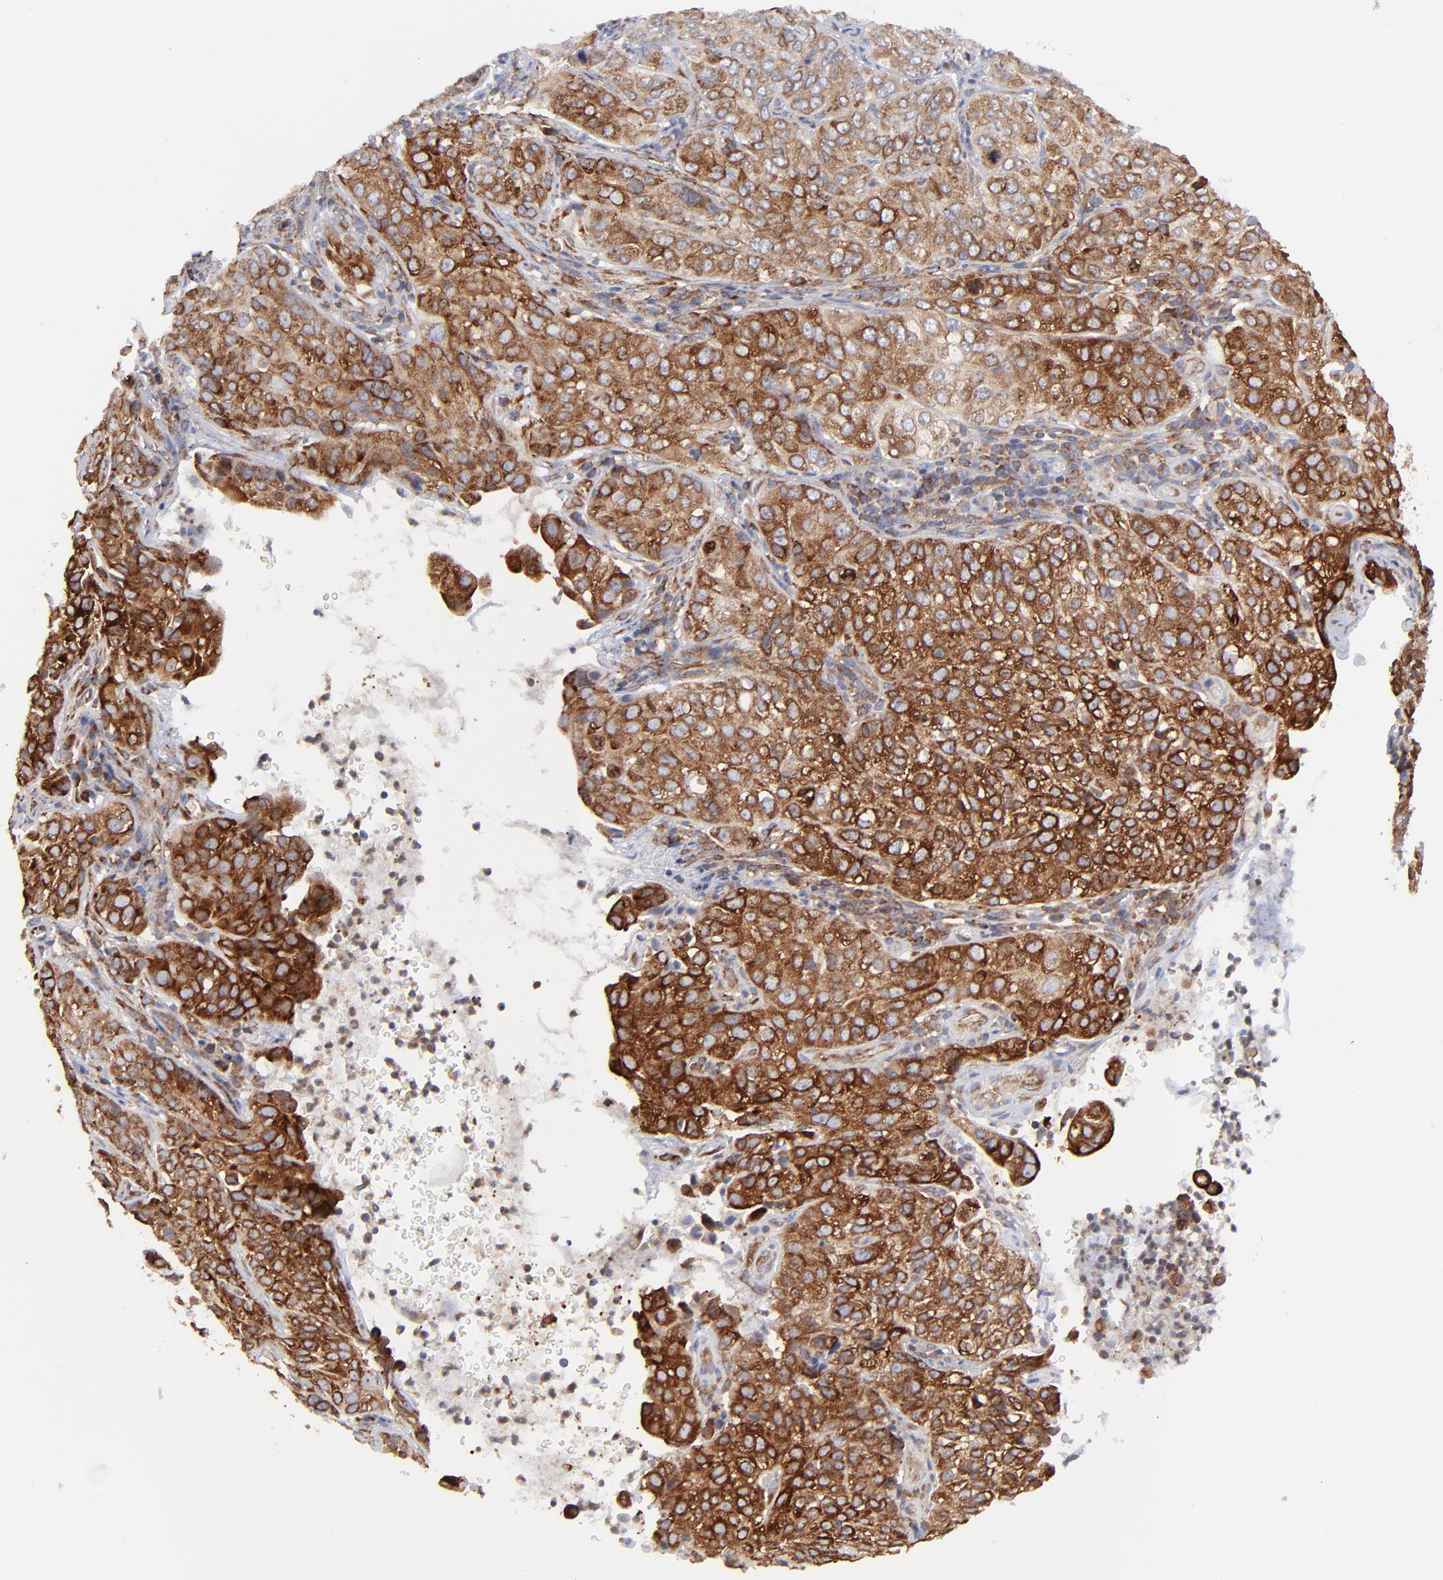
{"staining": {"intensity": "strong", "quantity": ">75%", "location": "cytoplasmic/membranous"}, "tissue": "cervical cancer", "cell_type": "Tumor cells", "image_type": "cancer", "snomed": [{"axis": "morphology", "description": "Squamous cell carcinoma, NOS"}, {"axis": "topography", "description": "Cervix"}], "caption": "Tumor cells demonstrate high levels of strong cytoplasmic/membranous expression in about >75% of cells in cervical squamous cell carcinoma. The protein is shown in brown color, while the nuclei are stained blue.", "gene": "EIF2AK2", "patient": {"sex": "female", "age": 38}}